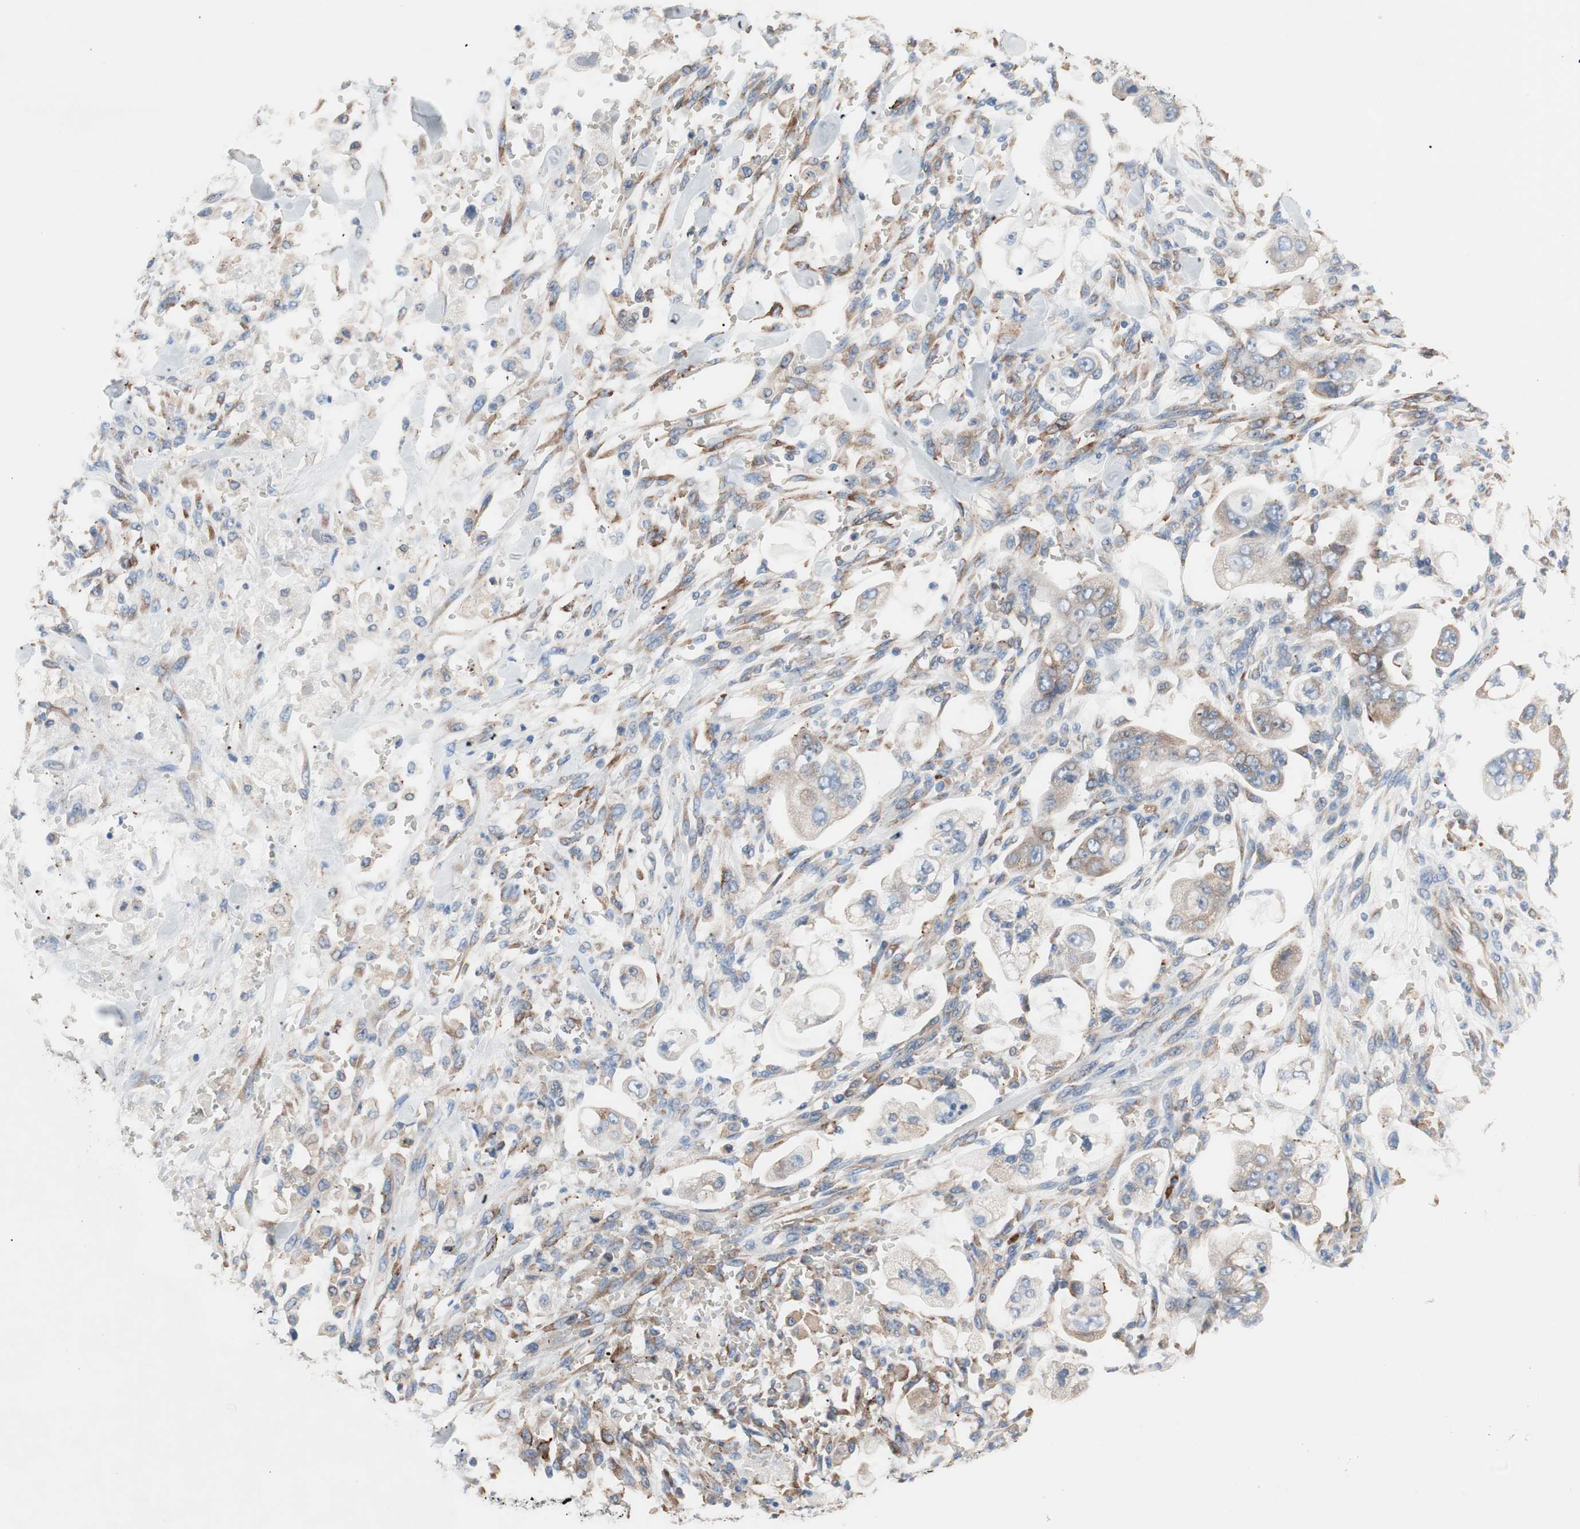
{"staining": {"intensity": "weak", "quantity": "<25%", "location": "cytoplasmic/membranous"}, "tissue": "stomach cancer", "cell_type": "Tumor cells", "image_type": "cancer", "snomed": [{"axis": "morphology", "description": "Adenocarcinoma, NOS"}, {"axis": "topography", "description": "Stomach"}], "caption": "Micrograph shows no significant protein staining in tumor cells of adenocarcinoma (stomach).", "gene": "SLC27A4", "patient": {"sex": "male", "age": 62}}